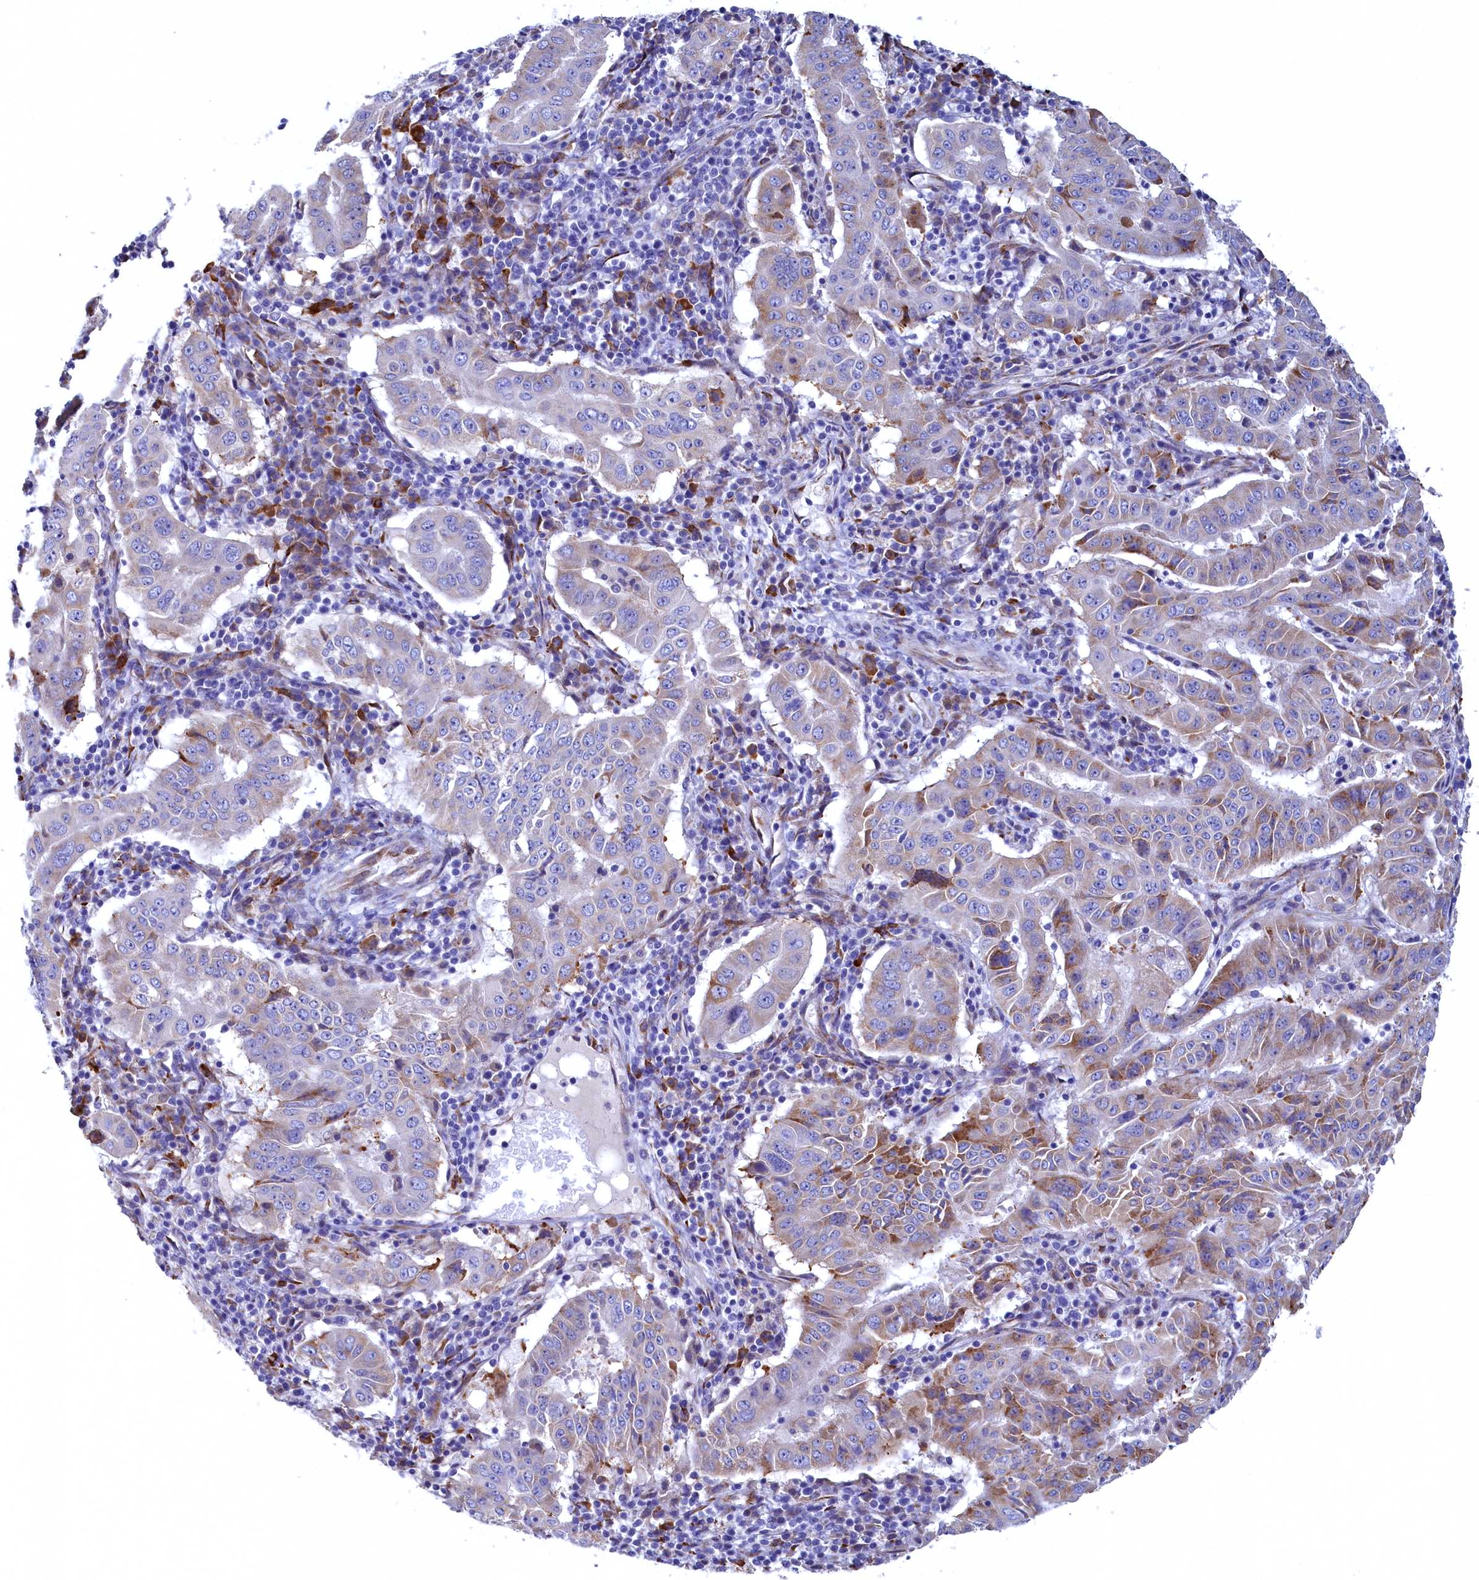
{"staining": {"intensity": "moderate", "quantity": "<25%", "location": "cytoplasmic/membranous"}, "tissue": "pancreatic cancer", "cell_type": "Tumor cells", "image_type": "cancer", "snomed": [{"axis": "morphology", "description": "Adenocarcinoma, NOS"}, {"axis": "topography", "description": "Pancreas"}], "caption": "Brown immunohistochemical staining in pancreatic adenocarcinoma reveals moderate cytoplasmic/membranous positivity in approximately <25% of tumor cells. (DAB (3,3'-diaminobenzidine) IHC, brown staining for protein, blue staining for nuclei).", "gene": "CBLIF", "patient": {"sex": "male", "age": 63}}